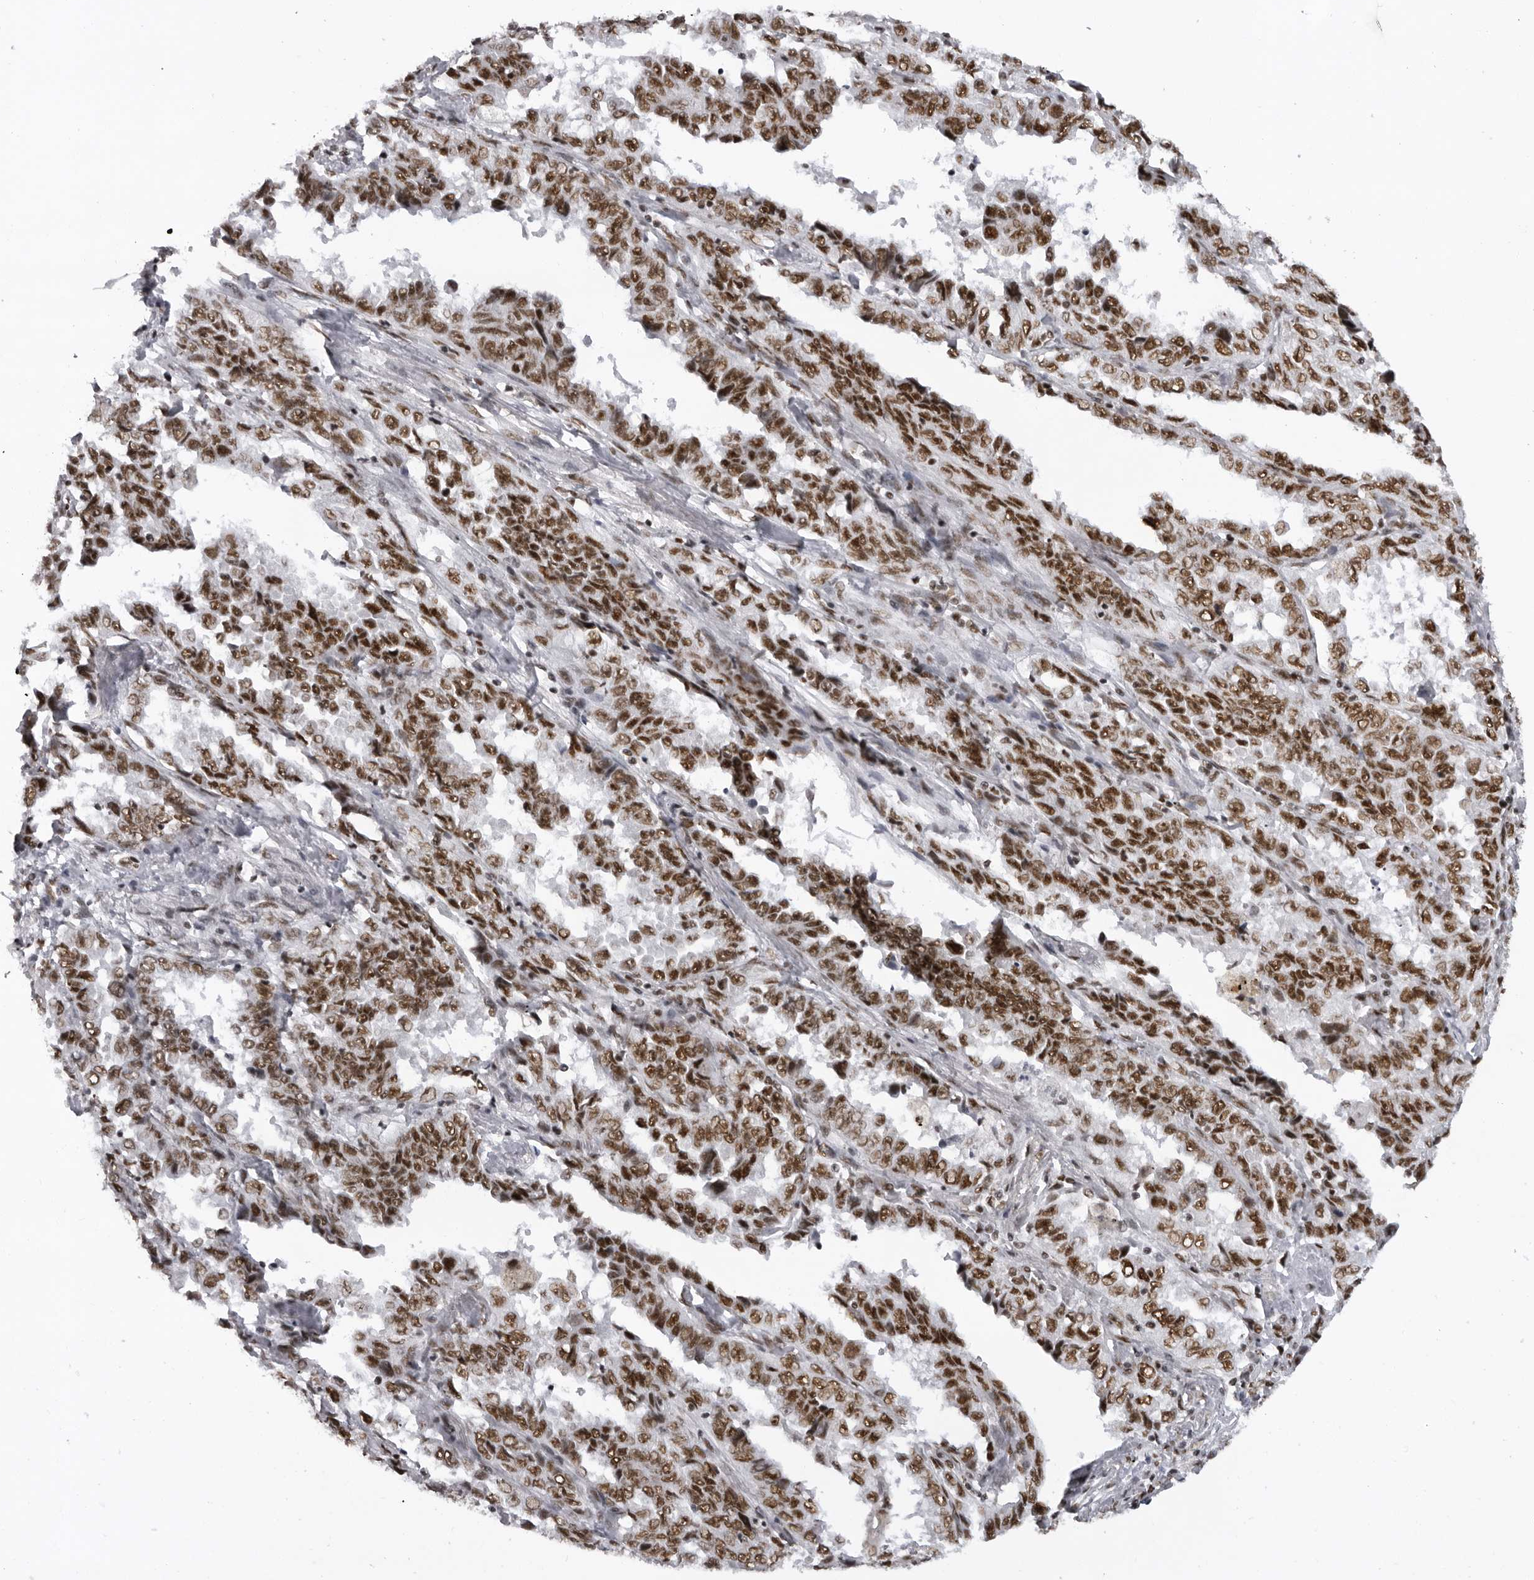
{"staining": {"intensity": "strong", "quantity": ">75%", "location": "nuclear"}, "tissue": "lung cancer", "cell_type": "Tumor cells", "image_type": "cancer", "snomed": [{"axis": "morphology", "description": "Adenocarcinoma, NOS"}, {"axis": "topography", "description": "Lung"}], "caption": "Strong nuclear staining for a protein is identified in about >75% of tumor cells of lung adenocarcinoma using immunohistochemistry.", "gene": "DHX9", "patient": {"sex": "female", "age": 51}}